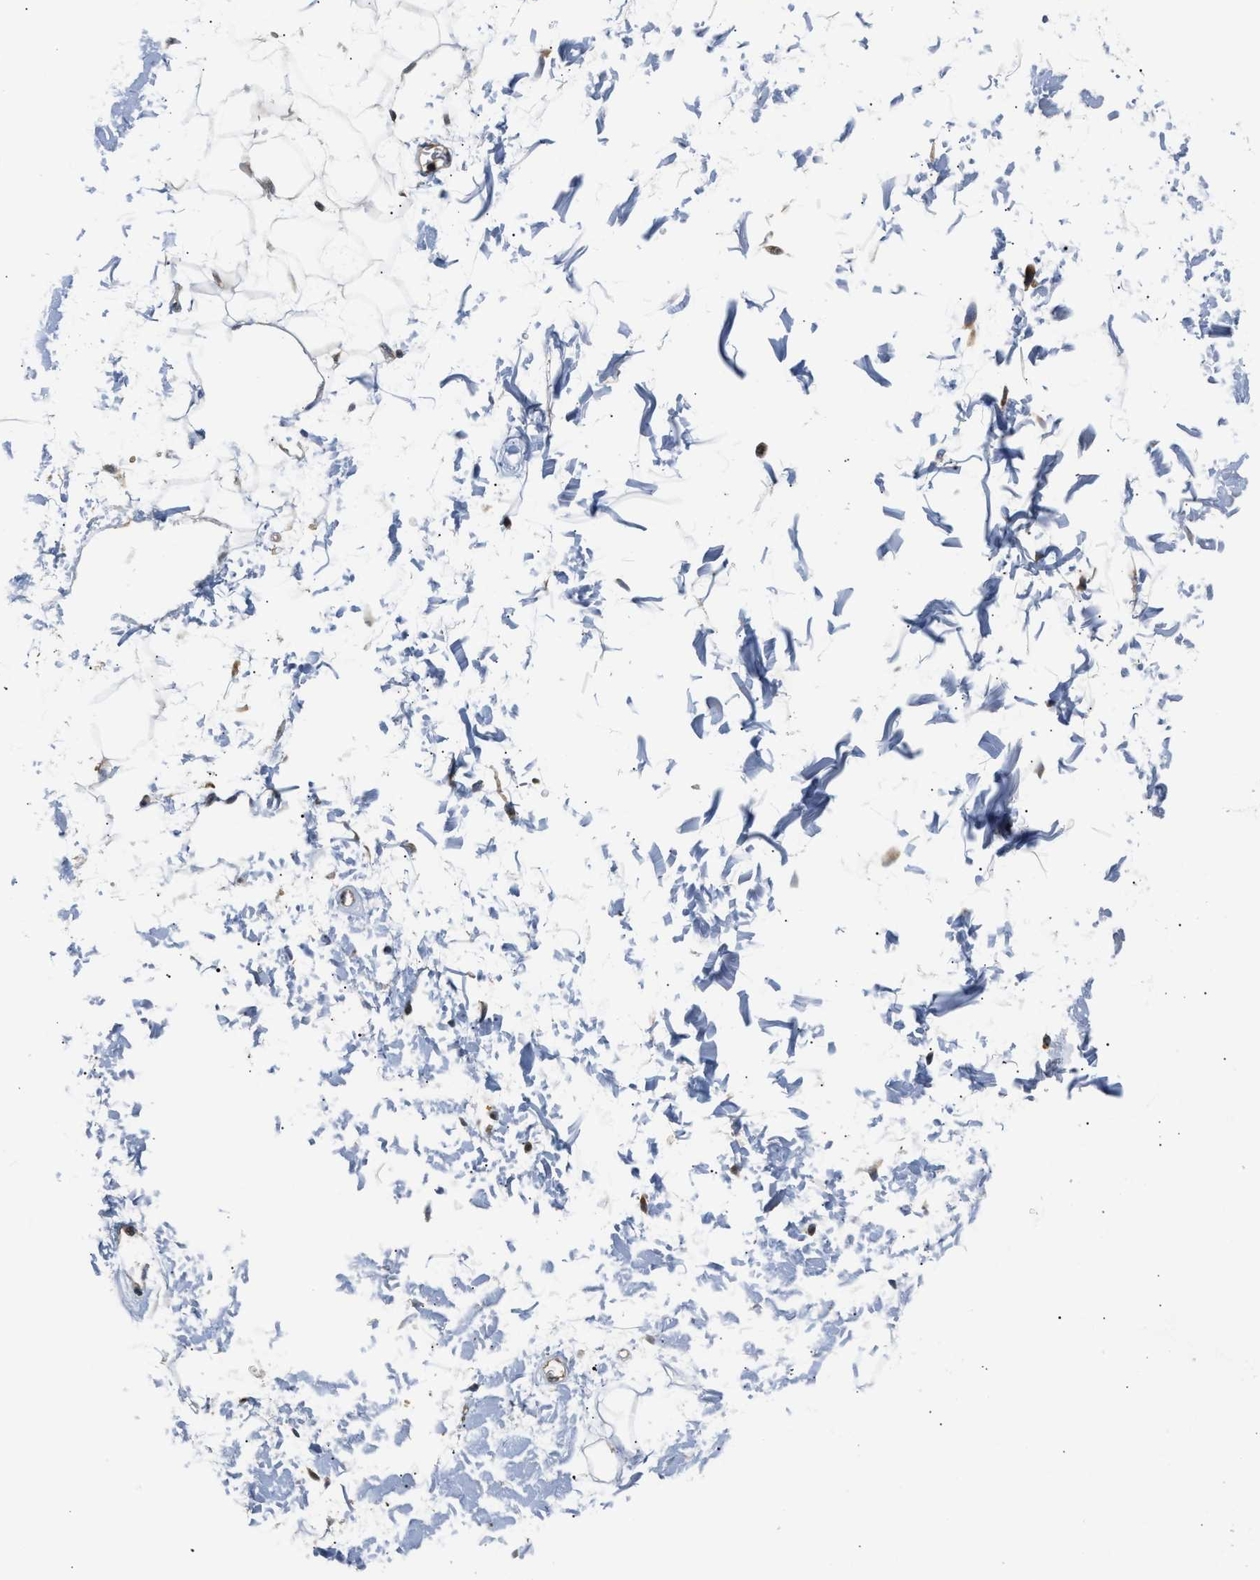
{"staining": {"intensity": "negative", "quantity": "none", "location": "none"}, "tissue": "adipose tissue", "cell_type": "Adipocytes", "image_type": "normal", "snomed": [{"axis": "morphology", "description": "Normal tissue, NOS"}, {"axis": "topography", "description": "Soft tissue"}], "caption": "Immunohistochemical staining of unremarkable human adipose tissue exhibits no significant expression in adipocytes.", "gene": "TNIP2", "patient": {"sex": "male", "age": 72}}